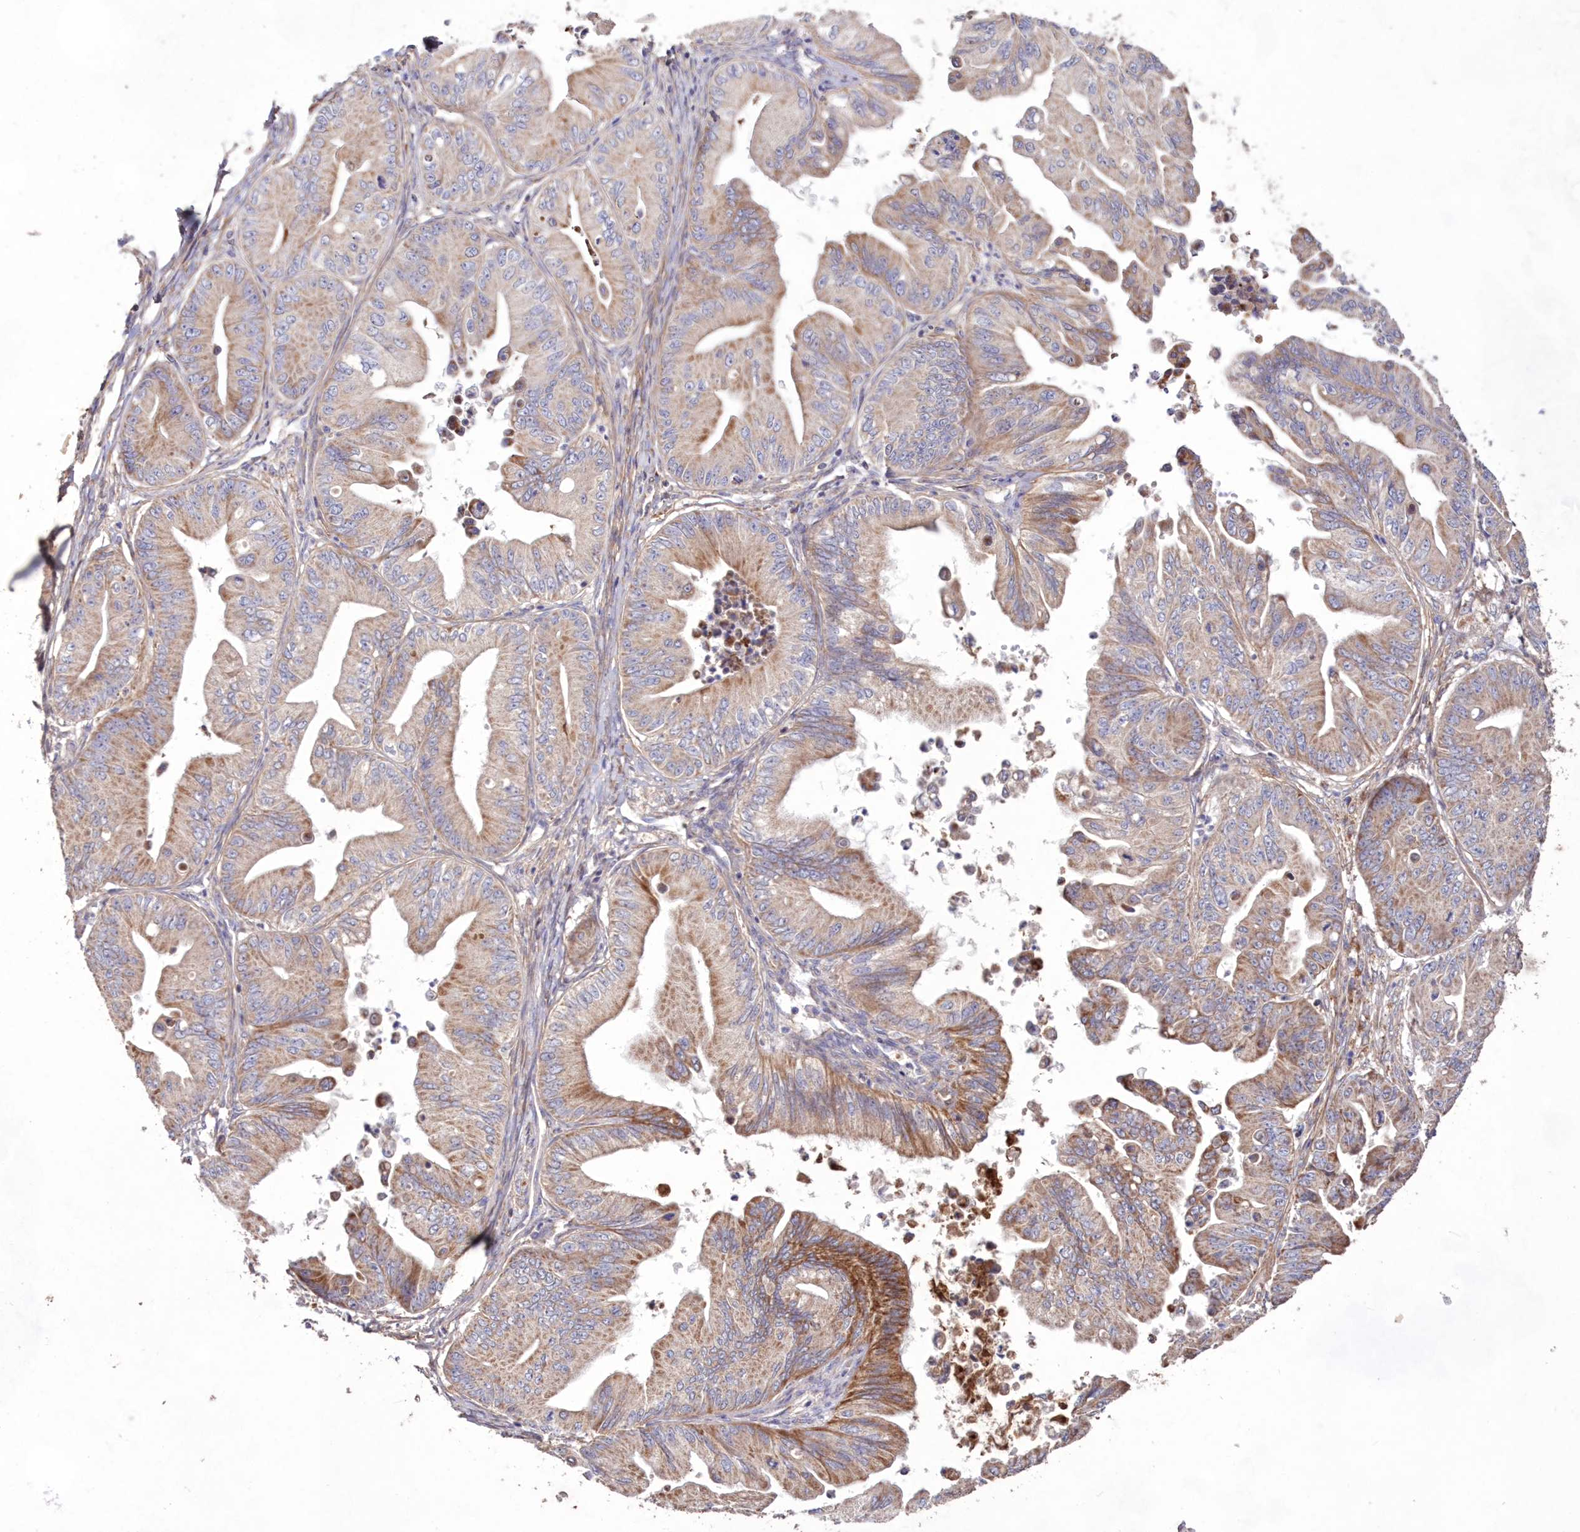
{"staining": {"intensity": "moderate", "quantity": "25%-75%", "location": "cytoplasmic/membranous"}, "tissue": "ovarian cancer", "cell_type": "Tumor cells", "image_type": "cancer", "snomed": [{"axis": "morphology", "description": "Cystadenocarcinoma, mucinous, NOS"}, {"axis": "topography", "description": "Ovary"}], "caption": "This photomicrograph reveals immunohistochemistry (IHC) staining of ovarian cancer, with medium moderate cytoplasmic/membranous positivity in approximately 25%-75% of tumor cells.", "gene": "HADHB", "patient": {"sex": "female", "age": 71}}